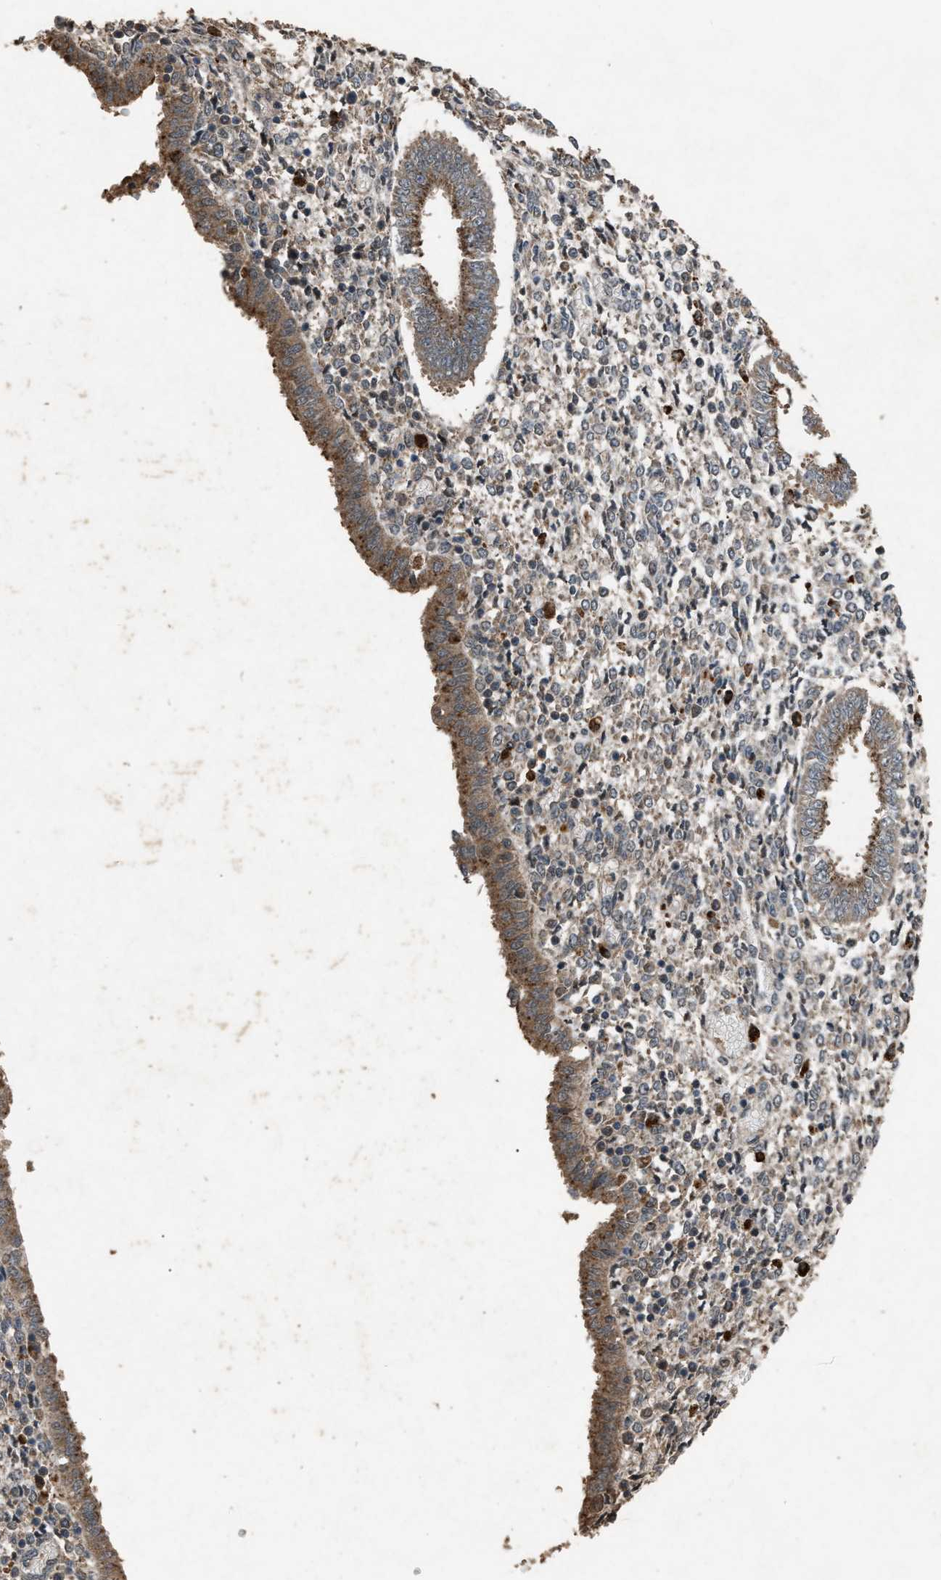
{"staining": {"intensity": "weak", "quantity": "25%-75%", "location": "cytoplasmic/membranous"}, "tissue": "endometrium", "cell_type": "Cells in endometrial stroma", "image_type": "normal", "snomed": [{"axis": "morphology", "description": "Normal tissue, NOS"}, {"axis": "topography", "description": "Endometrium"}], "caption": "Immunohistochemical staining of benign human endometrium displays low levels of weak cytoplasmic/membranous positivity in approximately 25%-75% of cells in endometrial stroma. (Stains: DAB (3,3'-diaminobenzidine) in brown, nuclei in blue, Microscopy: brightfield microscopy at high magnification).", "gene": "PSMD1", "patient": {"sex": "female", "age": 35}}